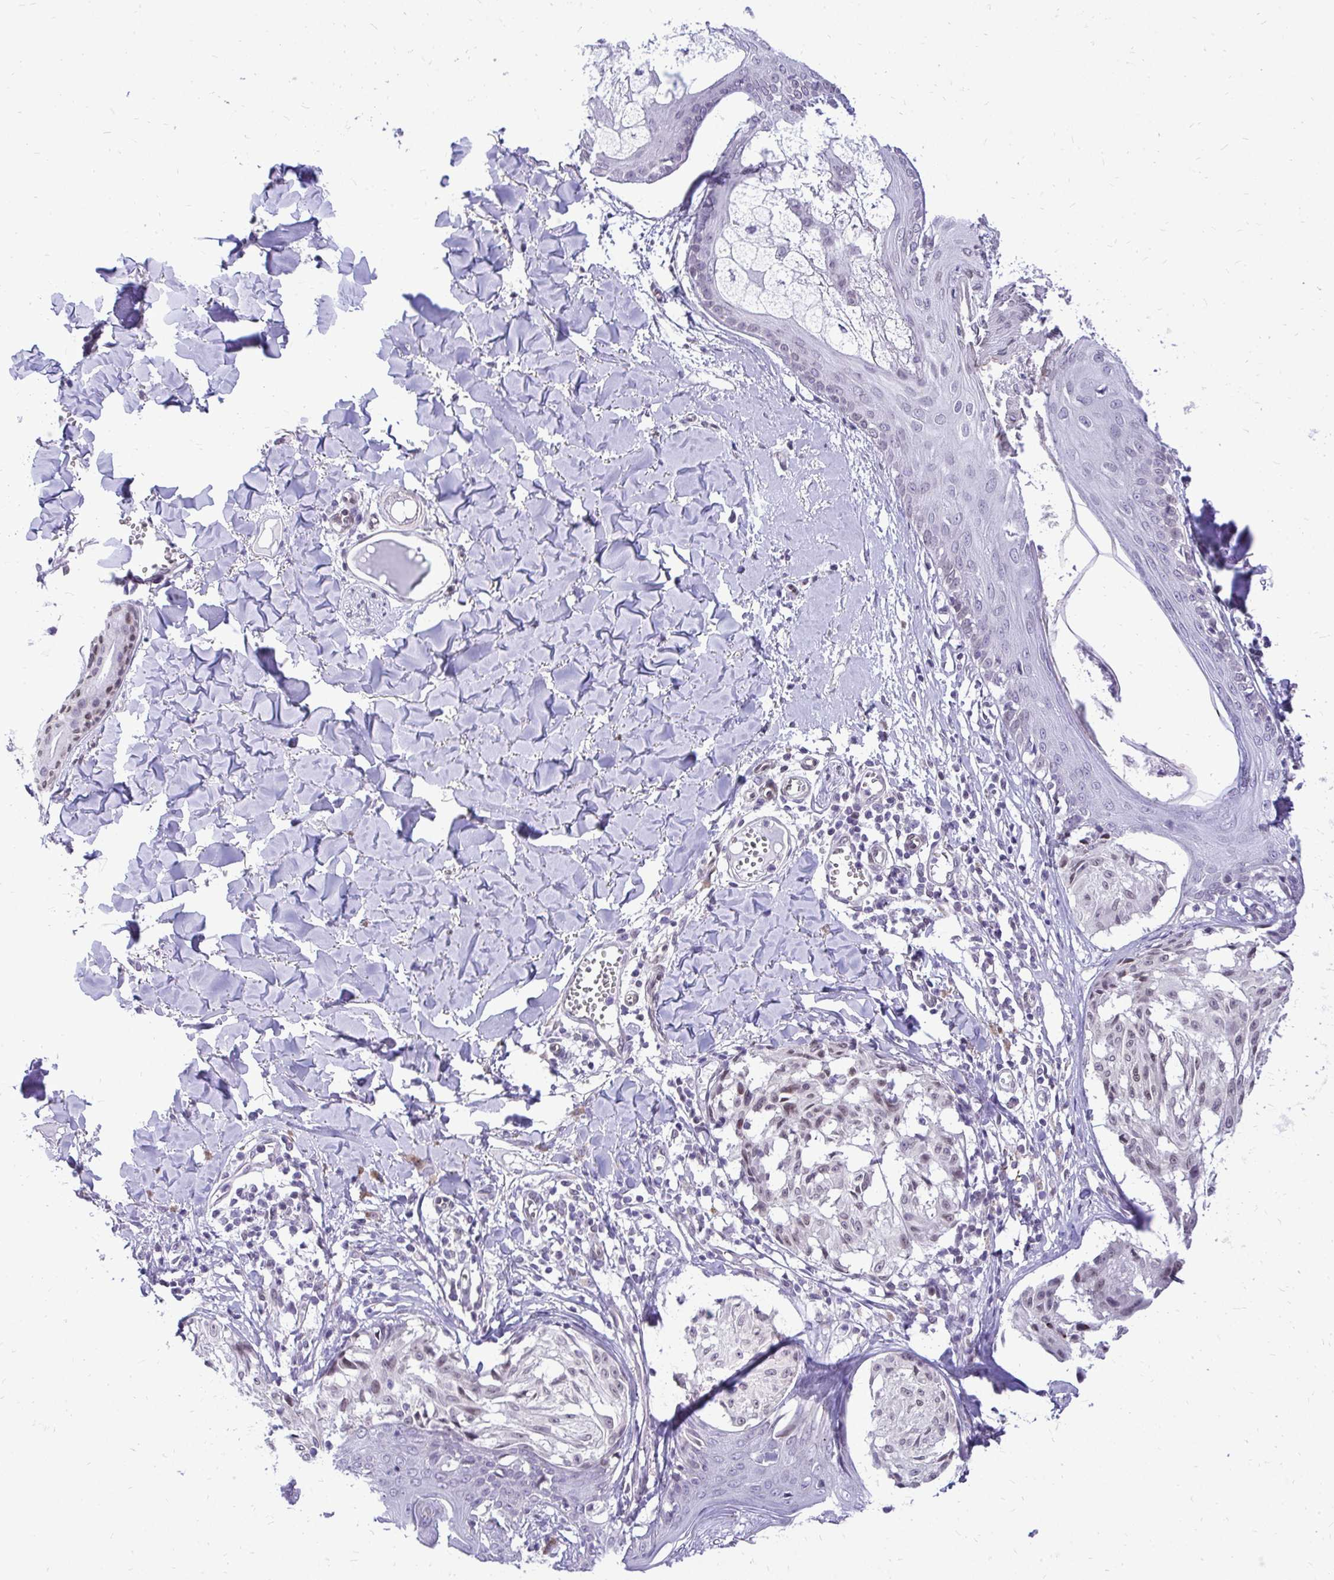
{"staining": {"intensity": "weak", "quantity": "25%-75%", "location": "nuclear"}, "tissue": "melanoma", "cell_type": "Tumor cells", "image_type": "cancer", "snomed": [{"axis": "morphology", "description": "Malignant melanoma, NOS"}, {"axis": "topography", "description": "Skin"}], "caption": "Immunohistochemistry (IHC) histopathology image of neoplastic tissue: melanoma stained using immunohistochemistry displays low levels of weak protein expression localized specifically in the nuclear of tumor cells, appearing as a nuclear brown color.", "gene": "BANF1", "patient": {"sex": "female", "age": 43}}